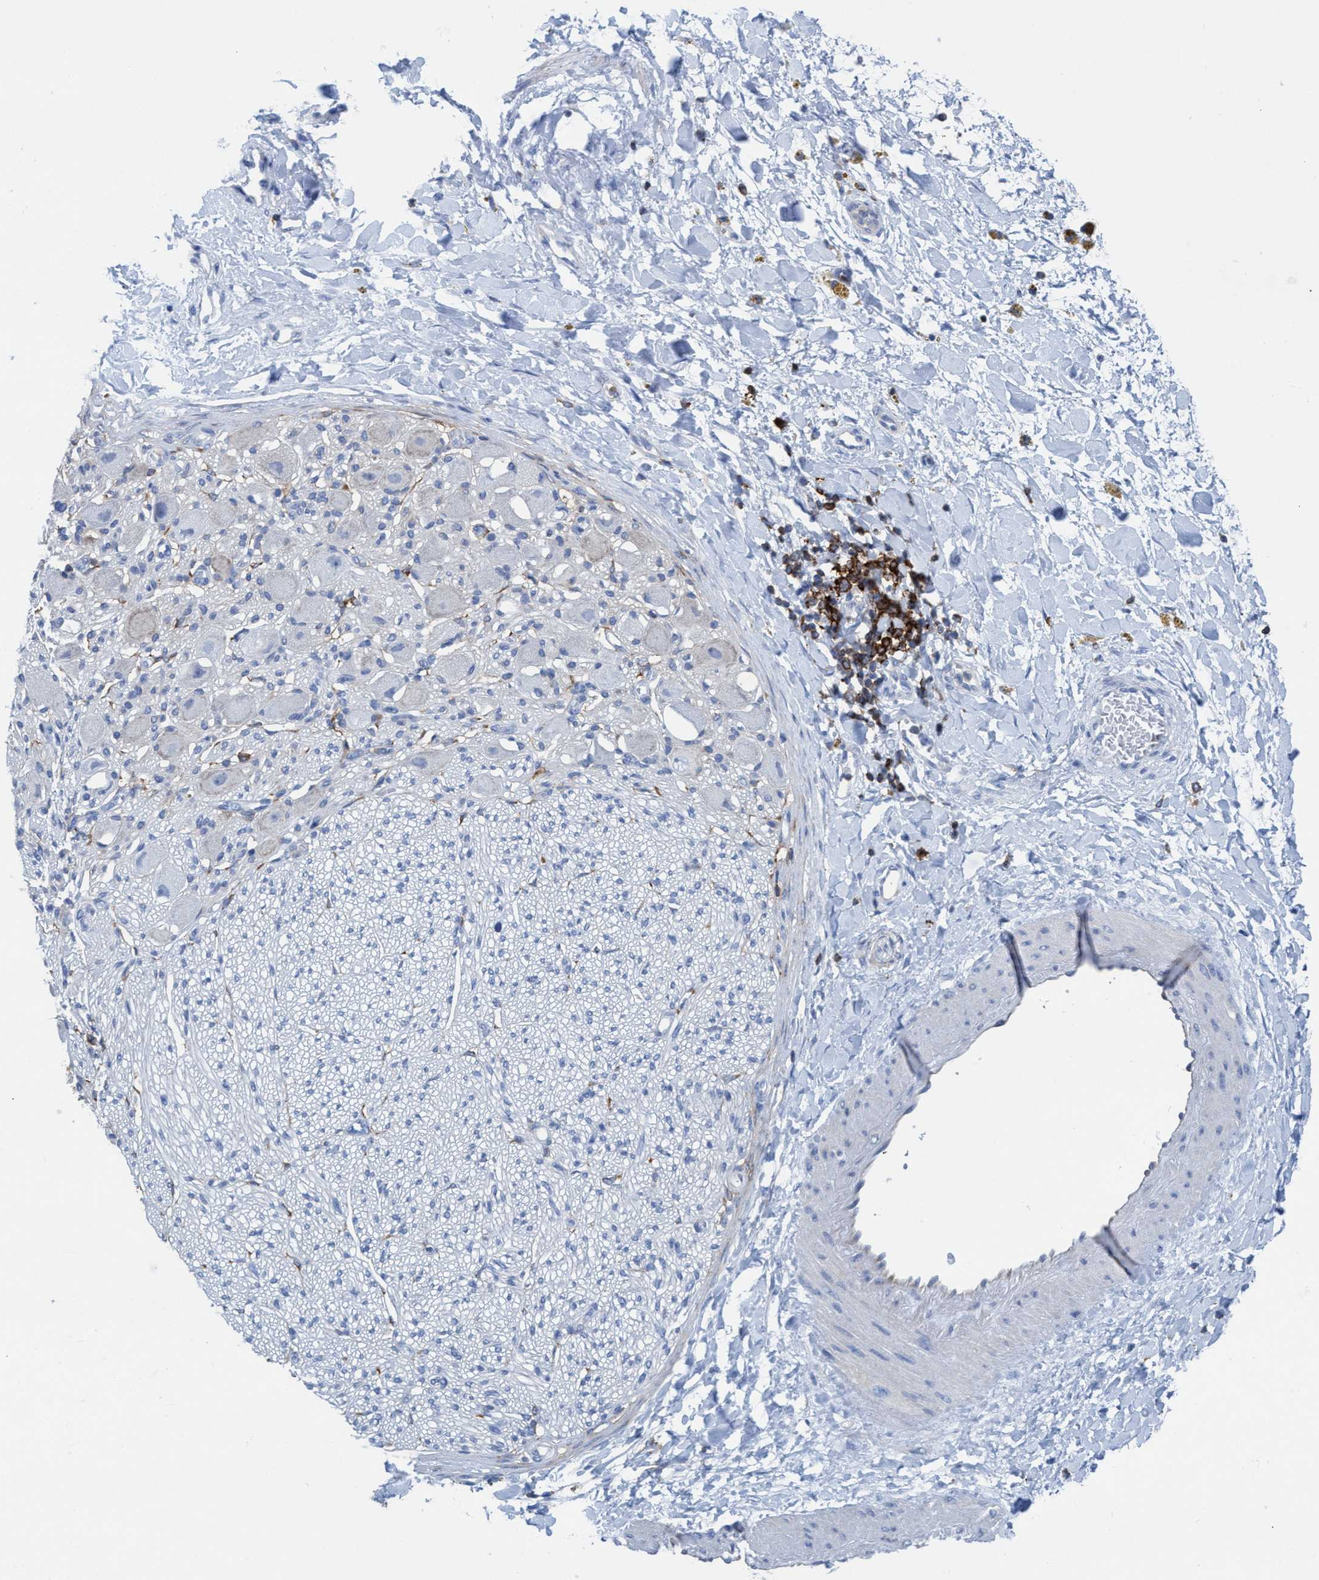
{"staining": {"intensity": "negative", "quantity": "none", "location": "none"}, "tissue": "adipose tissue", "cell_type": "Adipocytes", "image_type": "normal", "snomed": [{"axis": "morphology", "description": "Normal tissue, NOS"}, {"axis": "topography", "description": "Kidney"}, {"axis": "topography", "description": "Peripheral nerve tissue"}], "caption": "There is no significant expression in adipocytes of adipose tissue. Brightfield microscopy of immunohistochemistry stained with DAB (brown) and hematoxylin (blue), captured at high magnification.", "gene": "EZR", "patient": {"sex": "male", "age": 7}}